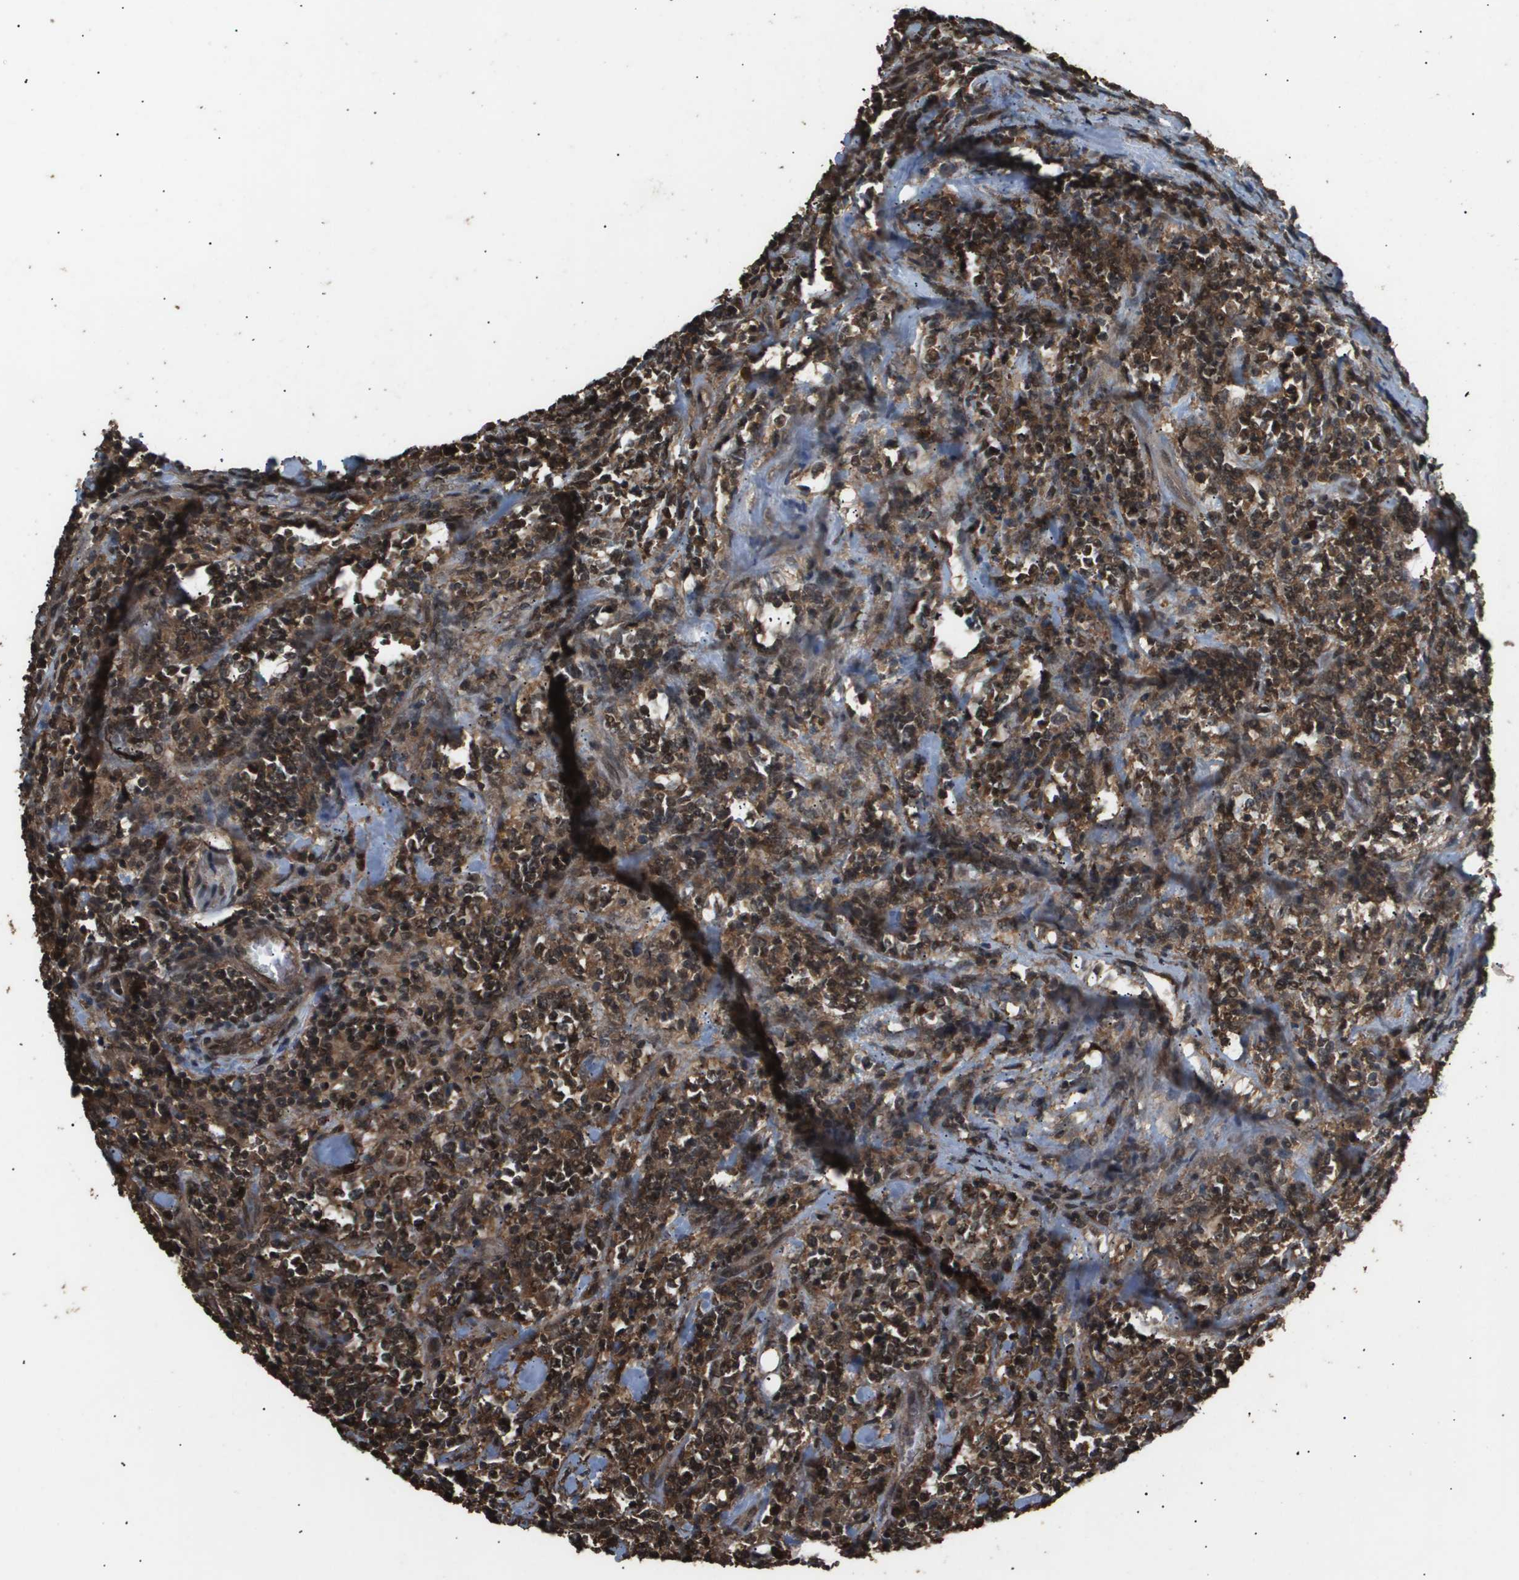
{"staining": {"intensity": "moderate", "quantity": ">75%", "location": "cytoplasmic/membranous,nuclear"}, "tissue": "lymphoma", "cell_type": "Tumor cells", "image_type": "cancer", "snomed": [{"axis": "morphology", "description": "Malignant lymphoma, non-Hodgkin's type, High grade"}, {"axis": "topography", "description": "Soft tissue"}], "caption": "This photomicrograph displays high-grade malignant lymphoma, non-Hodgkin's type stained with immunohistochemistry (IHC) to label a protein in brown. The cytoplasmic/membranous and nuclear of tumor cells show moderate positivity for the protein. Nuclei are counter-stained blue.", "gene": "ING1", "patient": {"sex": "male", "age": 18}}